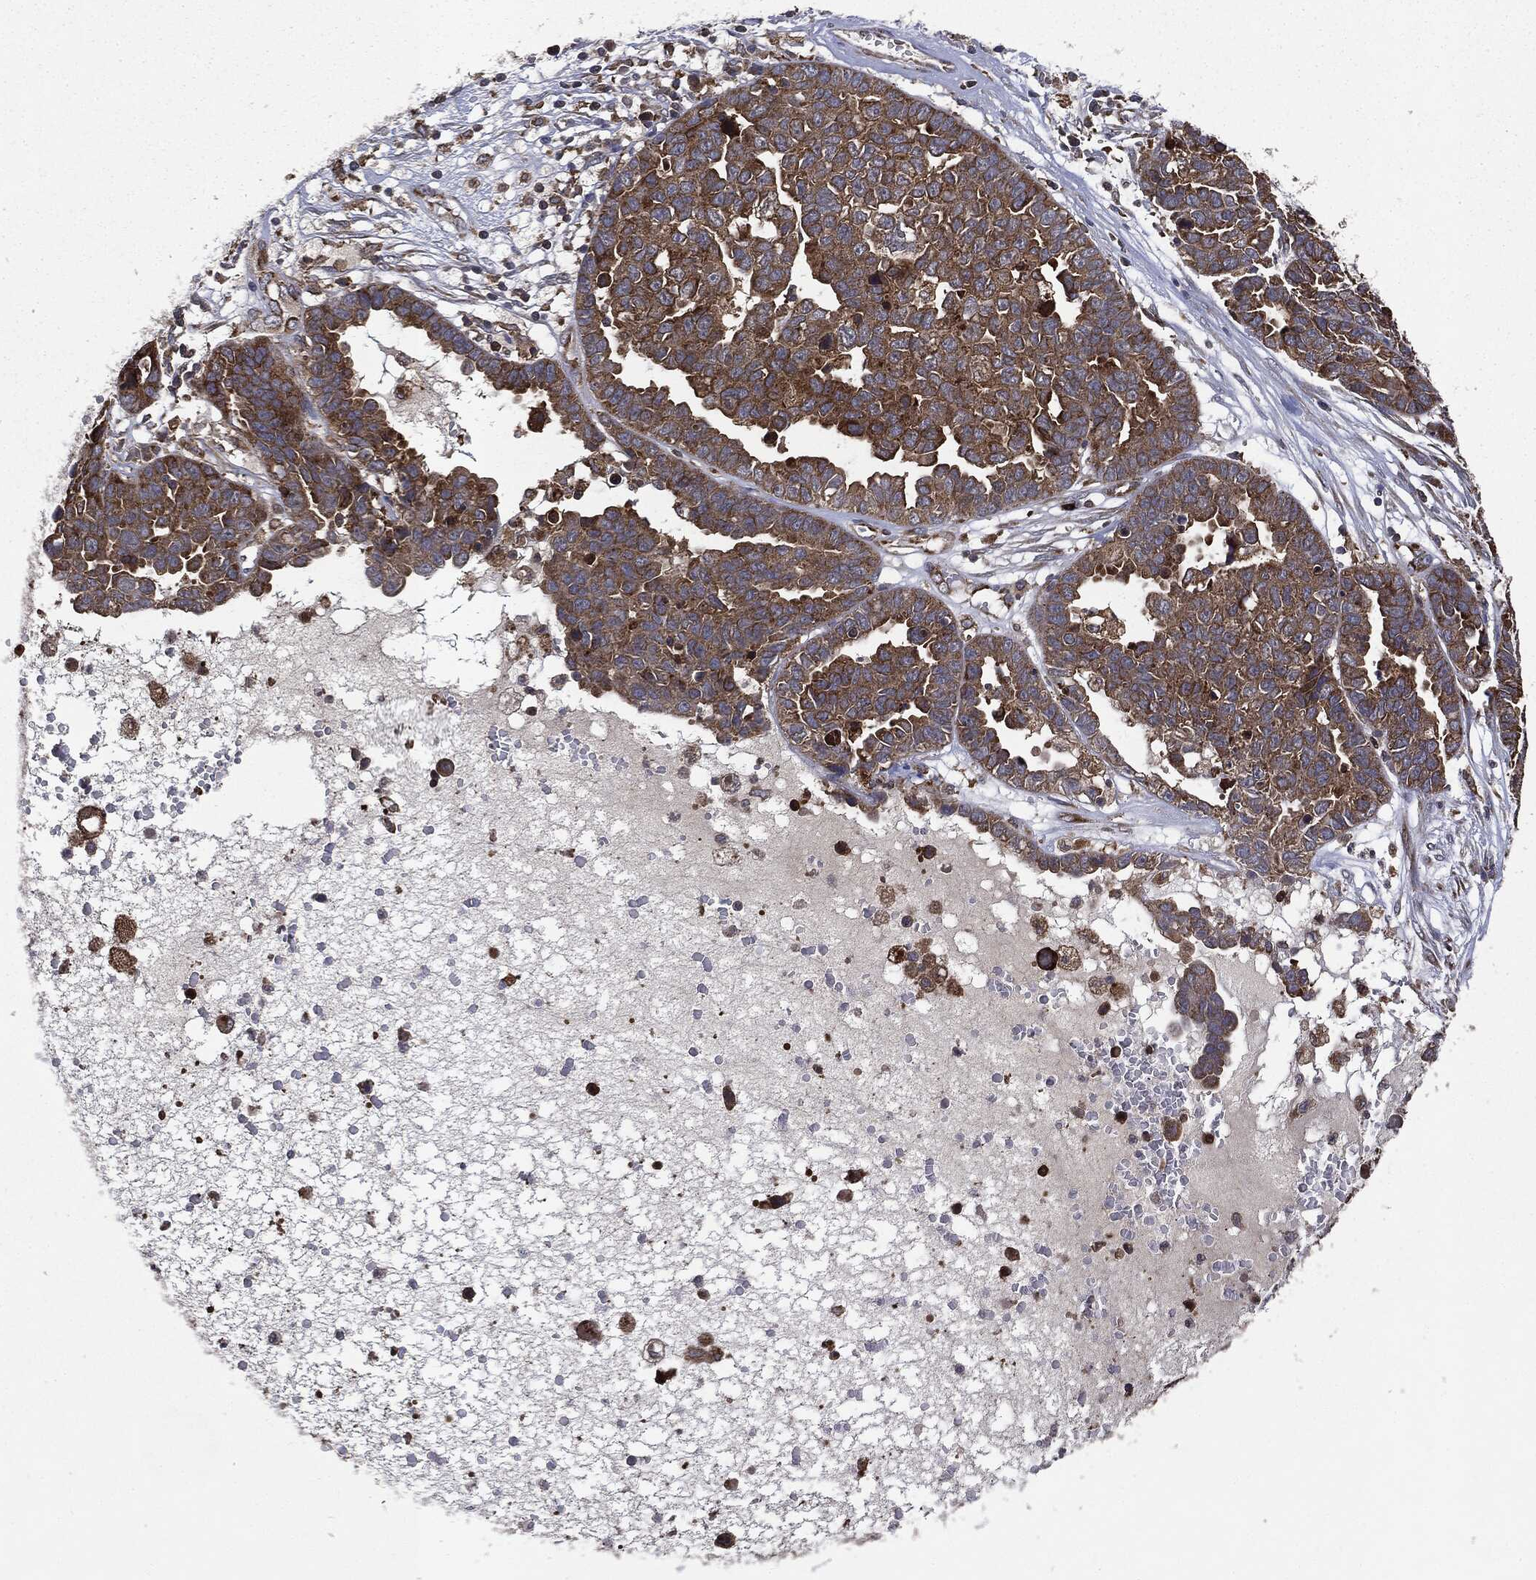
{"staining": {"intensity": "moderate", "quantity": ">75%", "location": "cytoplasmic/membranous"}, "tissue": "ovarian cancer", "cell_type": "Tumor cells", "image_type": "cancer", "snomed": [{"axis": "morphology", "description": "Cystadenocarcinoma, serous, NOS"}, {"axis": "topography", "description": "Ovary"}], "caption": "An image showing moderate cytoplasmic/membranous positivity in about >75% of tumor cells in ovarian serous cystadenocarcinoma, as visualized by brown immunohistochemical staining.", "gene": "PLOD3", "patient": {"sex": "female", "age": 87}}